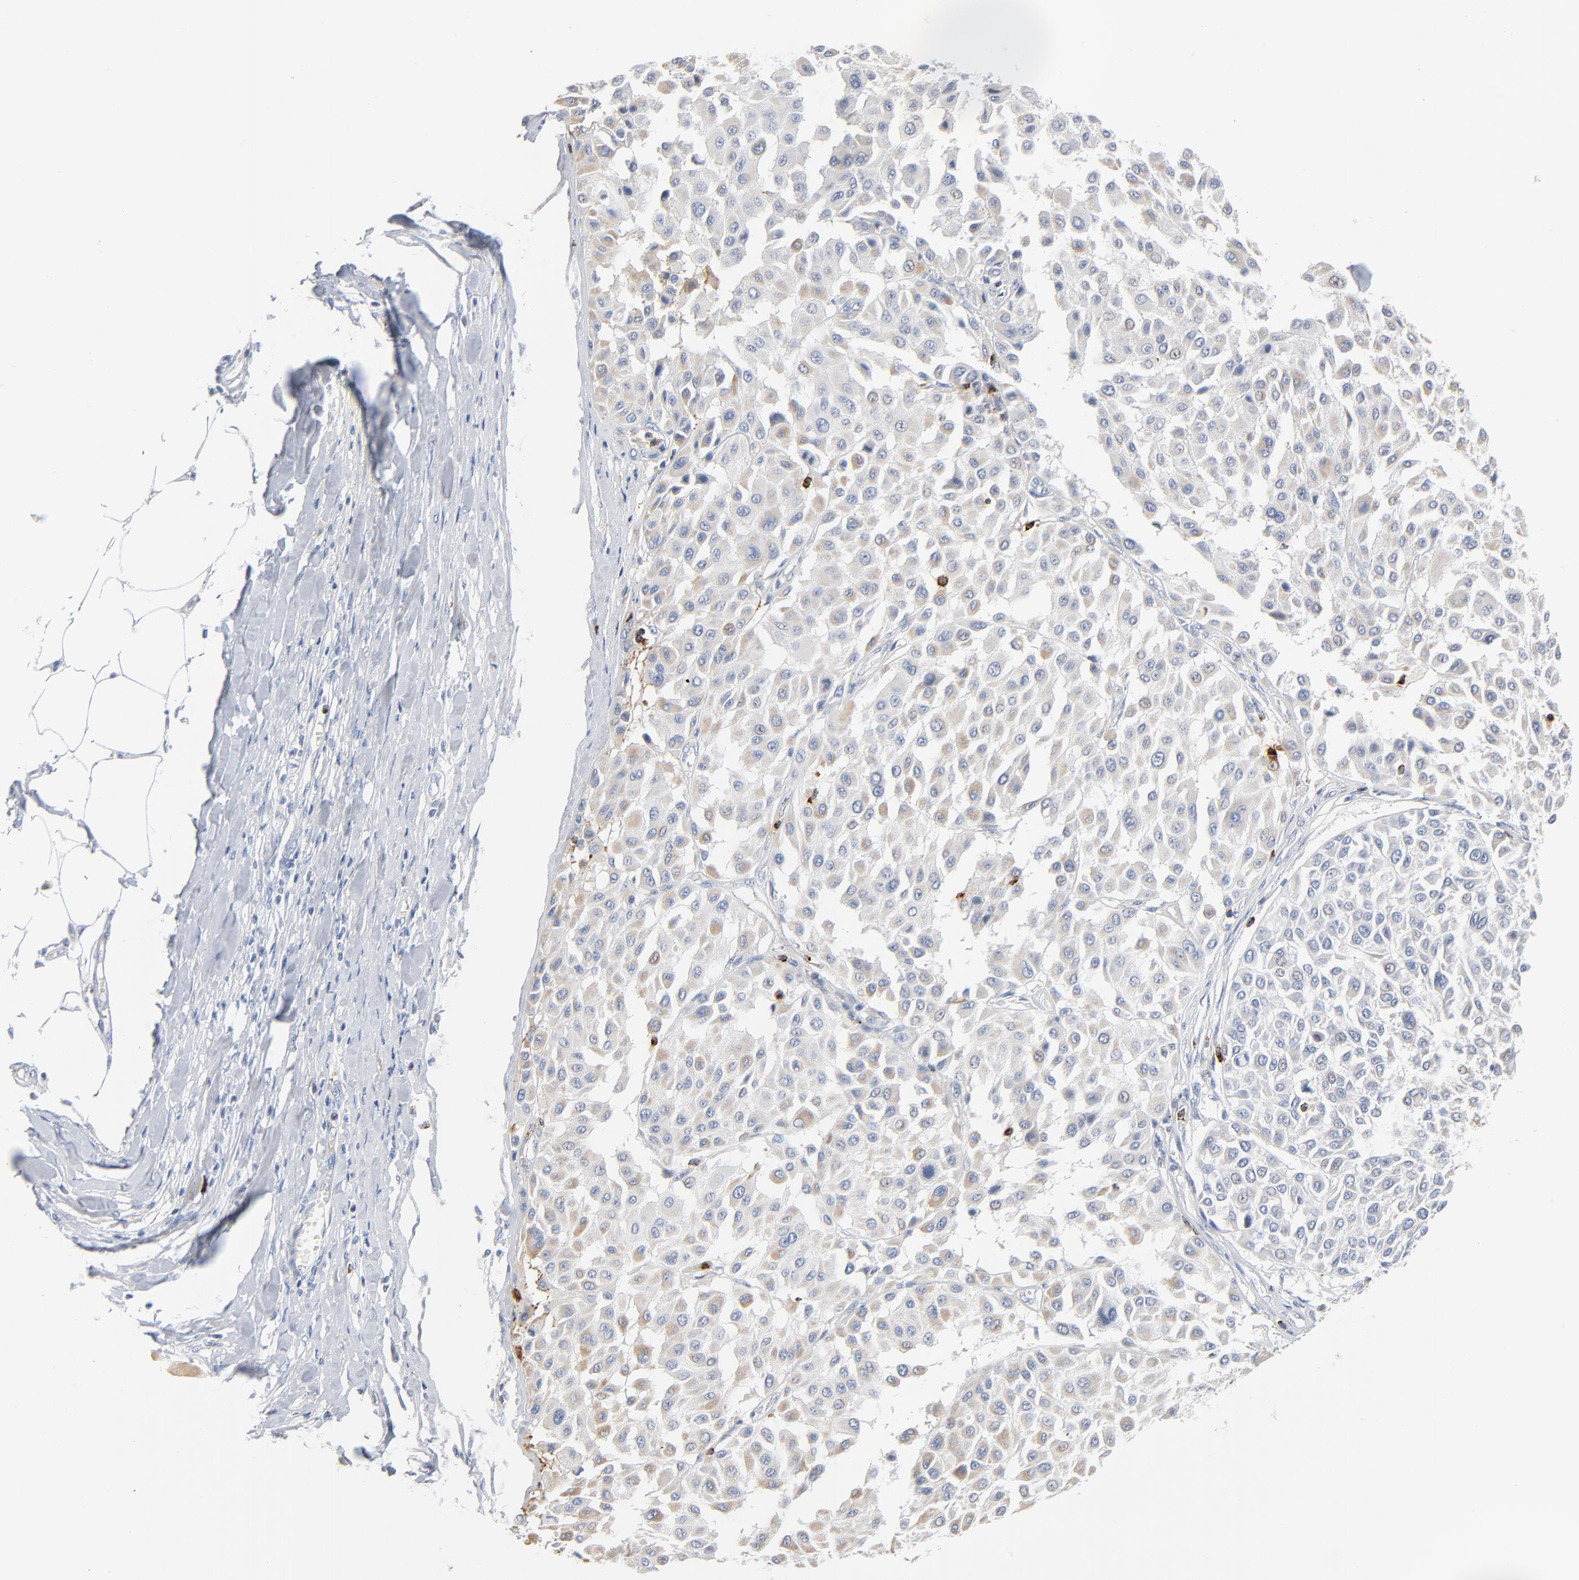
{"staining": {"intensity": "negative", "quantity": "none", "location": "none"}, "tissue": "melanoma", "cell_type": "Tumor cells", "image_type": "cancer", "snomed": [{"axis": "morphology", "description": "Malignant melanoma, Metastatic site"}, {"axis": "topography", "description": "Soft tissue"}], "caption": "This is a image of immunohistochemistry (IHC) staining of melanoma, which shows no expression in tumor cells. Nuclei are stained in blue.", "gene": "GZMB", "patient": {"sex": "male", "age": 41}}